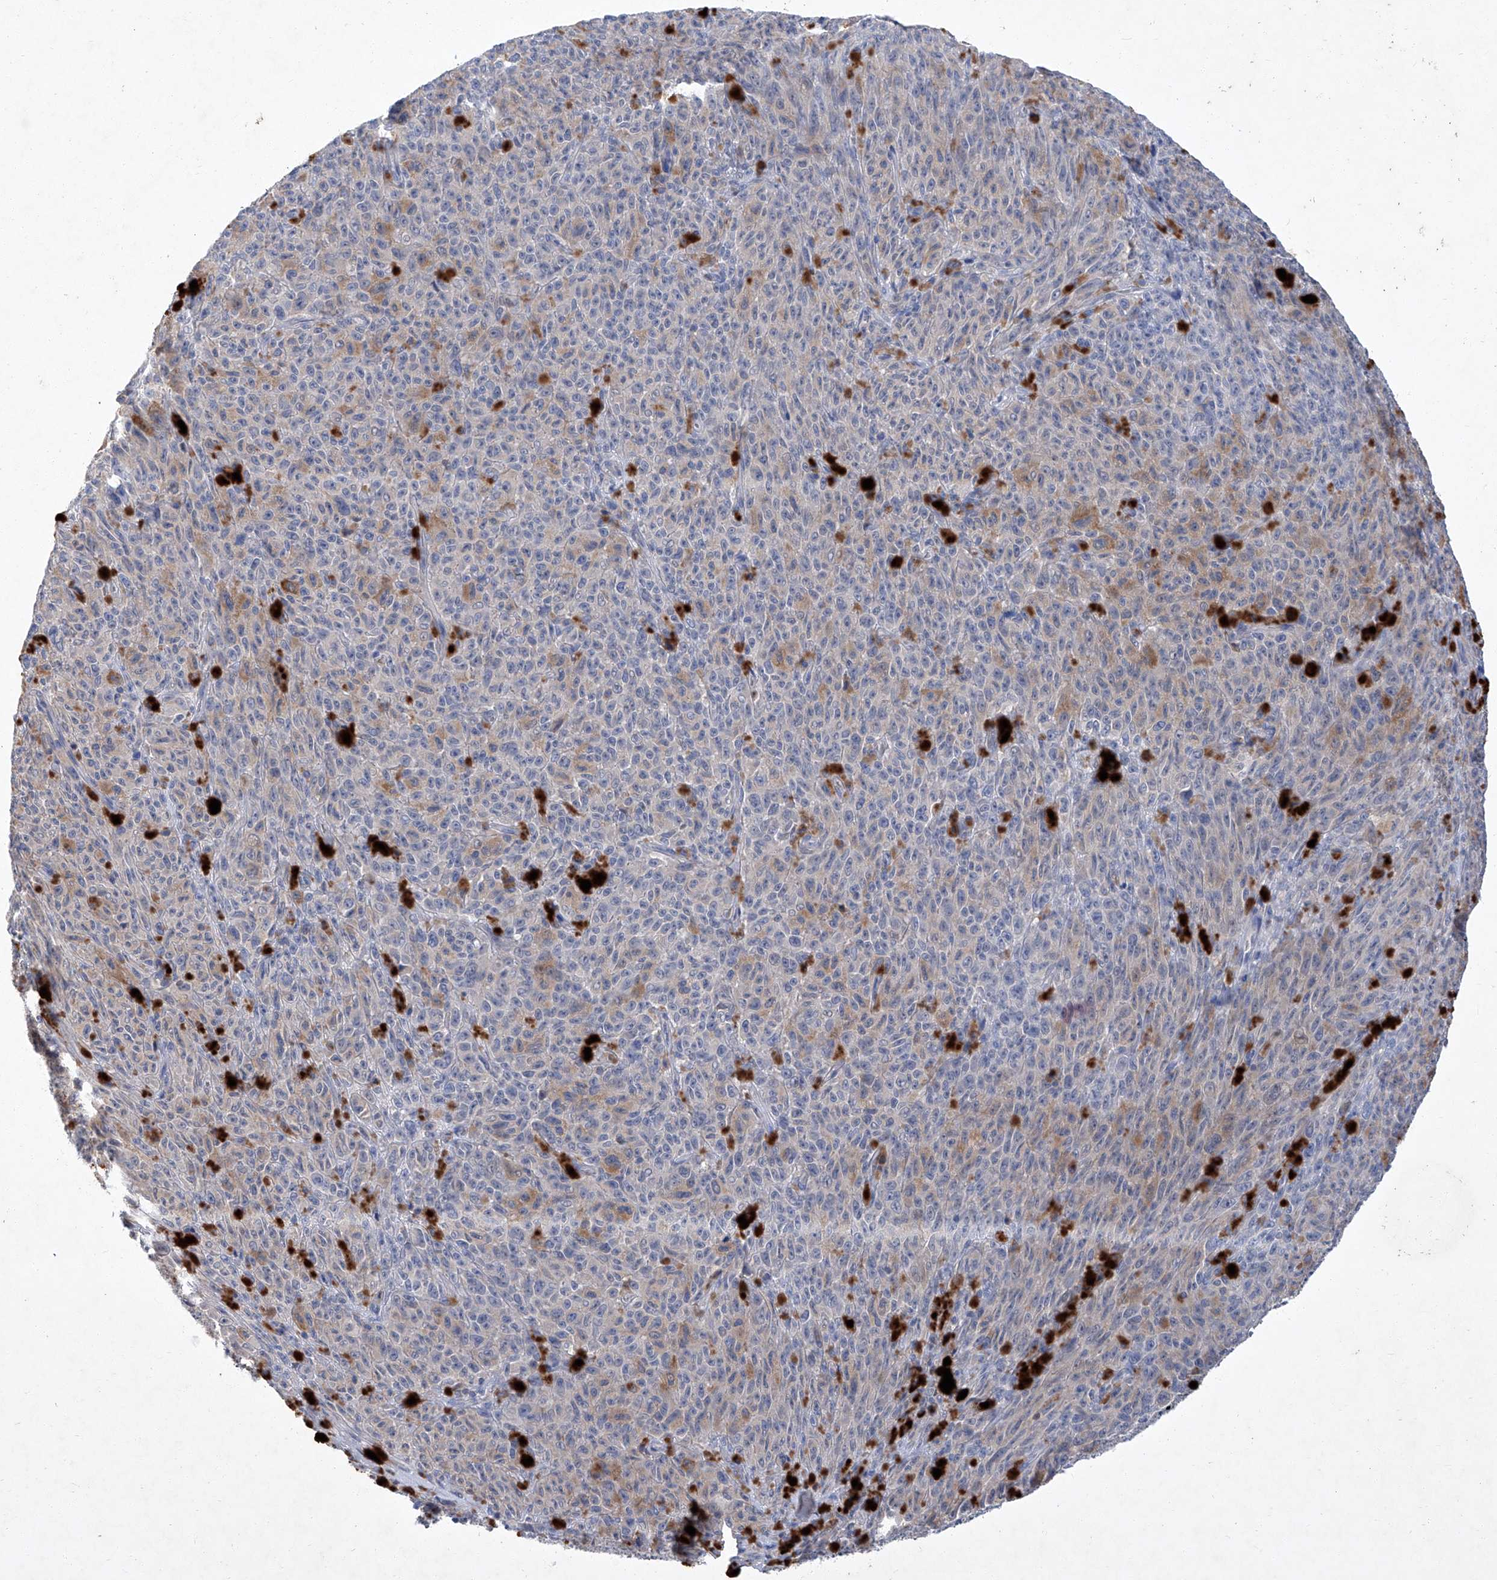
{"staining": {"intensity": "weak", "quantity": "<25%", "location": "cytoplasmic/membranous"}, "tissue": "melanoma", "cell_type": "Tumor cells", "image_type": "cancer", "snomed": [{"axis": "morphology", "description": "Malignant melanoma, NOS"}, {"axis": "topography", "description": "Skin"}], "caption": "Immunohistochemistry (IHC) image of malignant melanoma stained for a protein (brown), which shows no staining in tumor cells.", "gene": "SBK2", "patient": {"sex": "female", "age": 82}}